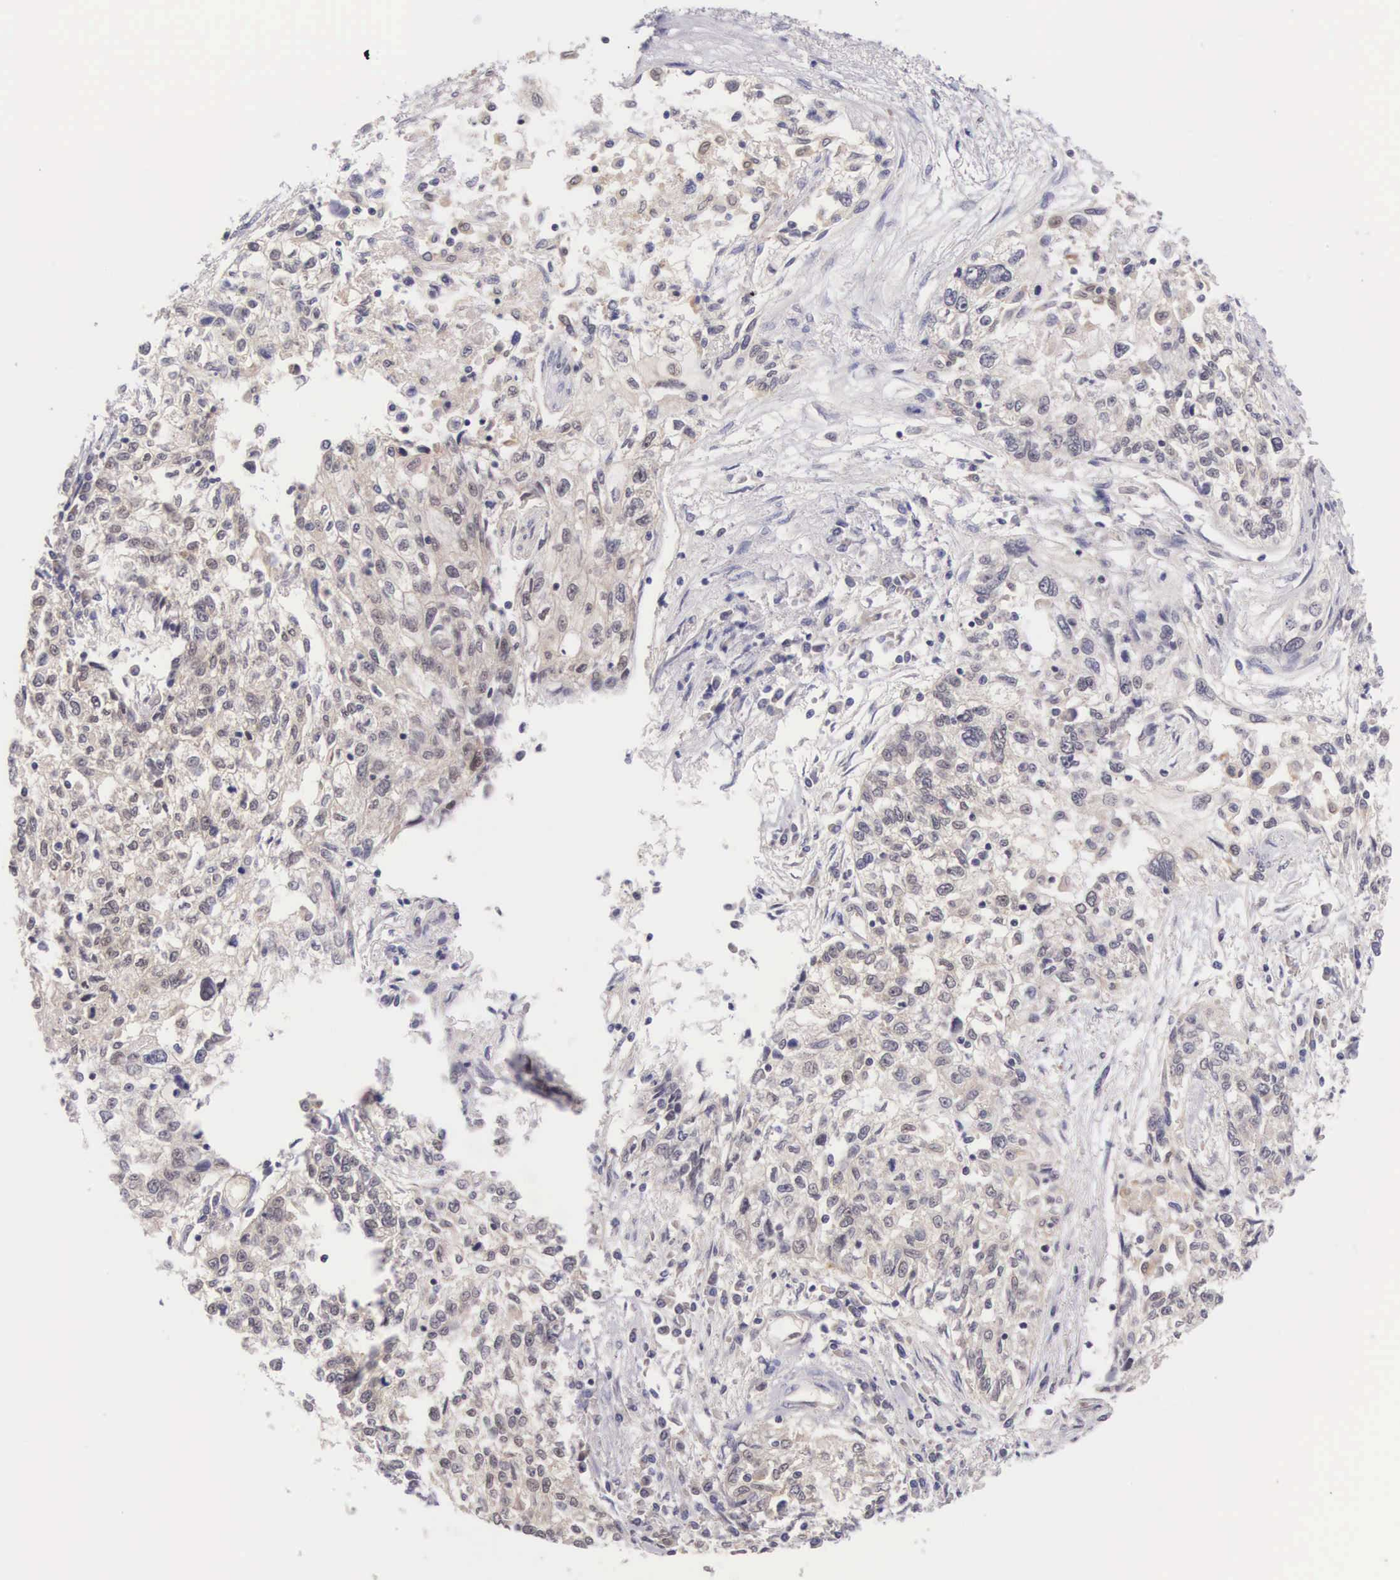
{"staining": {"intensity": "weak", "quantity": "<25%", "location": "cytoplasmic/membranous"}, "tissue": "cervical cancer", "cell_type": "Tumor cells", "image_type": "cancer", "snomed": [{"axis": "morphology", "description": "Squamous cell carcinoma, NOS"}, {"axis": "topography", "description": "Cervix"}], "caption": "IHC of human cervical cancer (squamous cell carcinoma) displays no expression in tumor cells.", "gene": "IGBP1", "patient": {"sex": "female", "age": 57}}